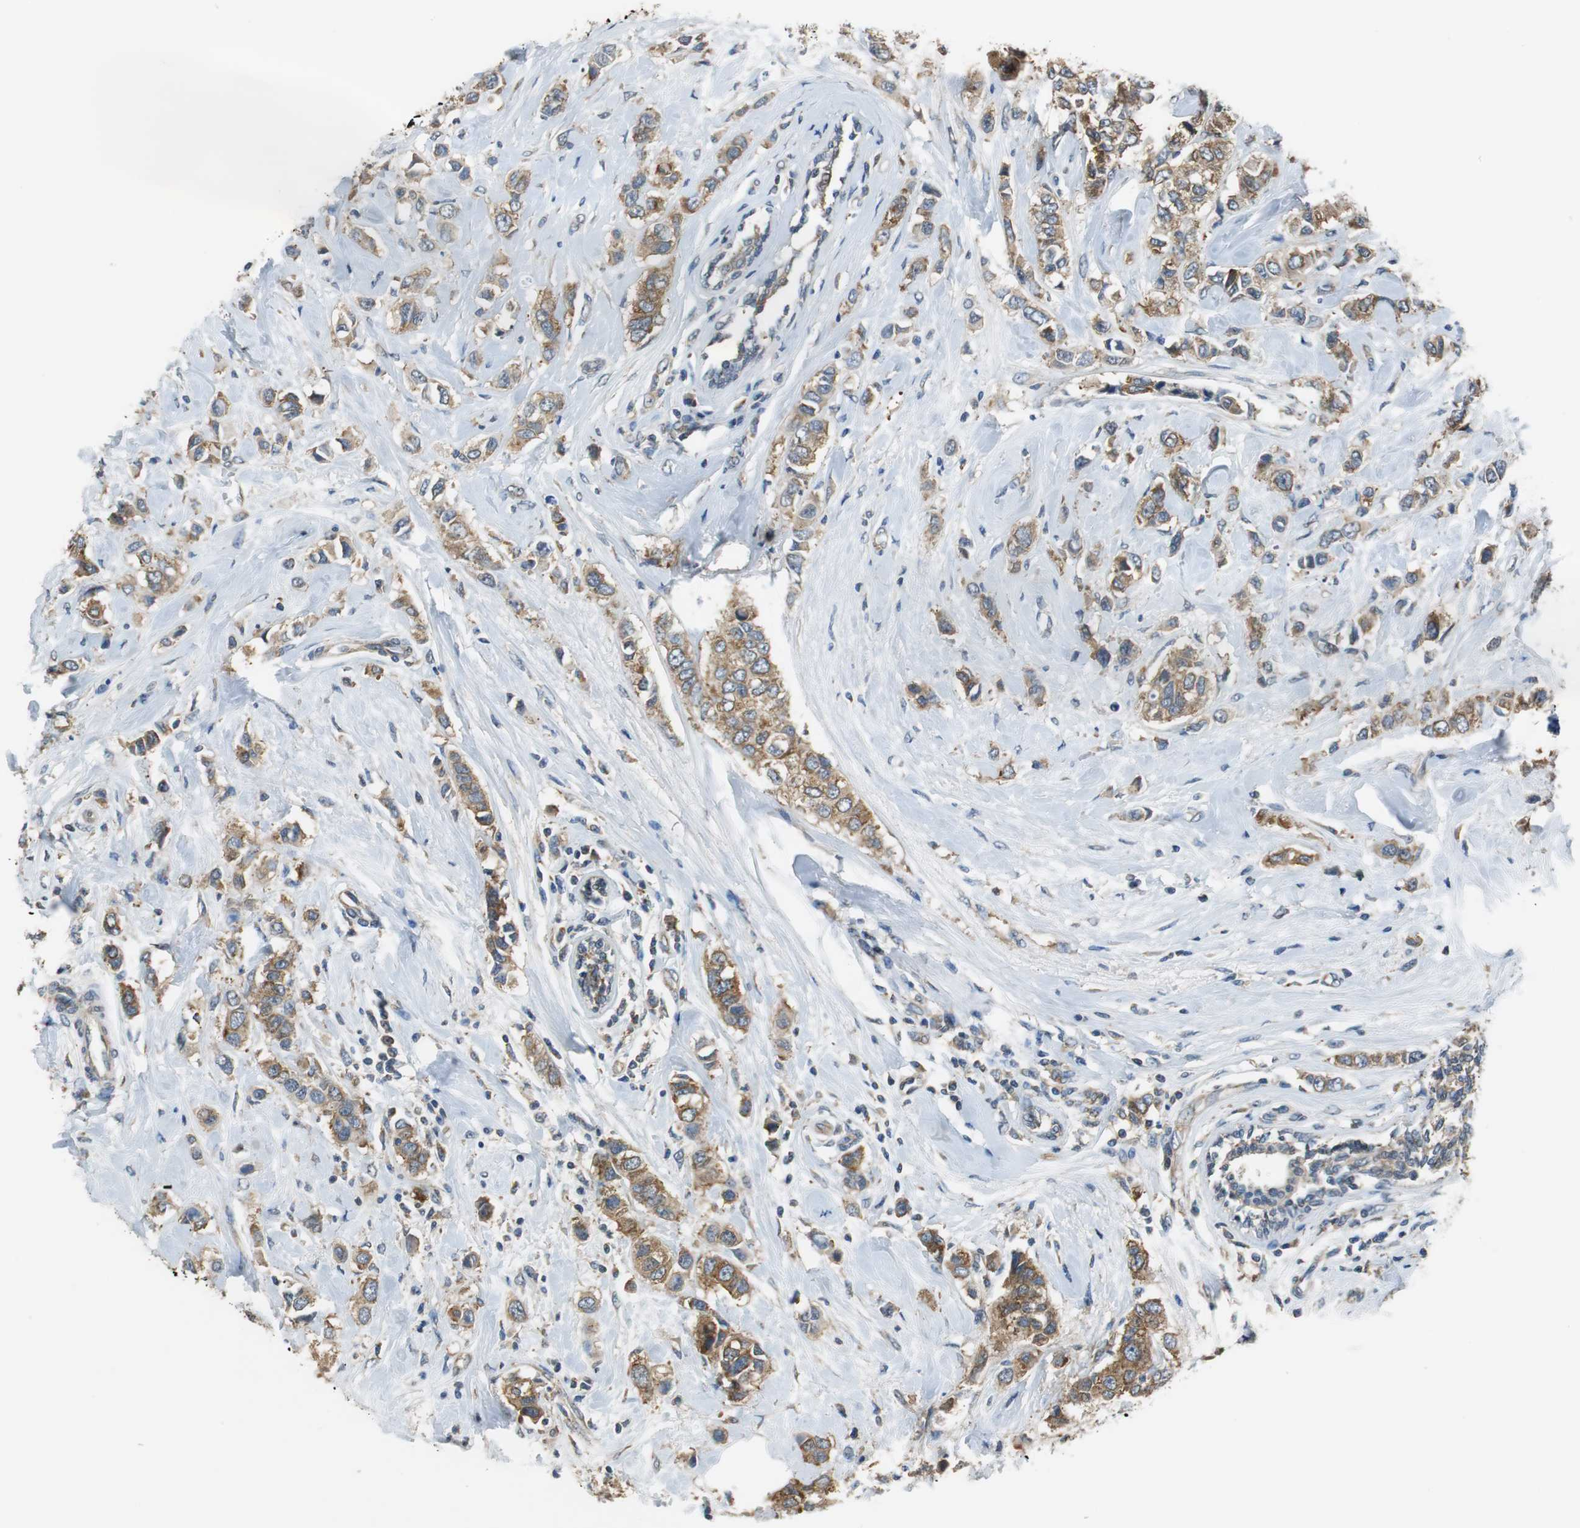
{"staining": {"intensity": "moderate", "quantity": ">75%", "location": "cytoplasmic/membranous"}, "tissue": "breast cancer", "cell_type": "Tumor cells", "image_type": "cancer", "snomed": [{"axis": "morphology", "description": "Duct carcinoma"}, {"axis": "topography", "description": "Breast"}], "caption": "Immunohistochemistry (IHC) (DAB (3,3'-diaminobenzidine)) staining of breast intraductal carcinoma demonstrates moderate cytoplasmic/membranous protein expression in approximately >75% of tumor cells. The staining is performed using DAB (3,3'-diaminobenzidine) brown chromogen to label protein expression. The nuclei are counter-stained blue using hematoxylin.", "gene": "CNOT3", "patient": {"sex": "female", "age": 50}}